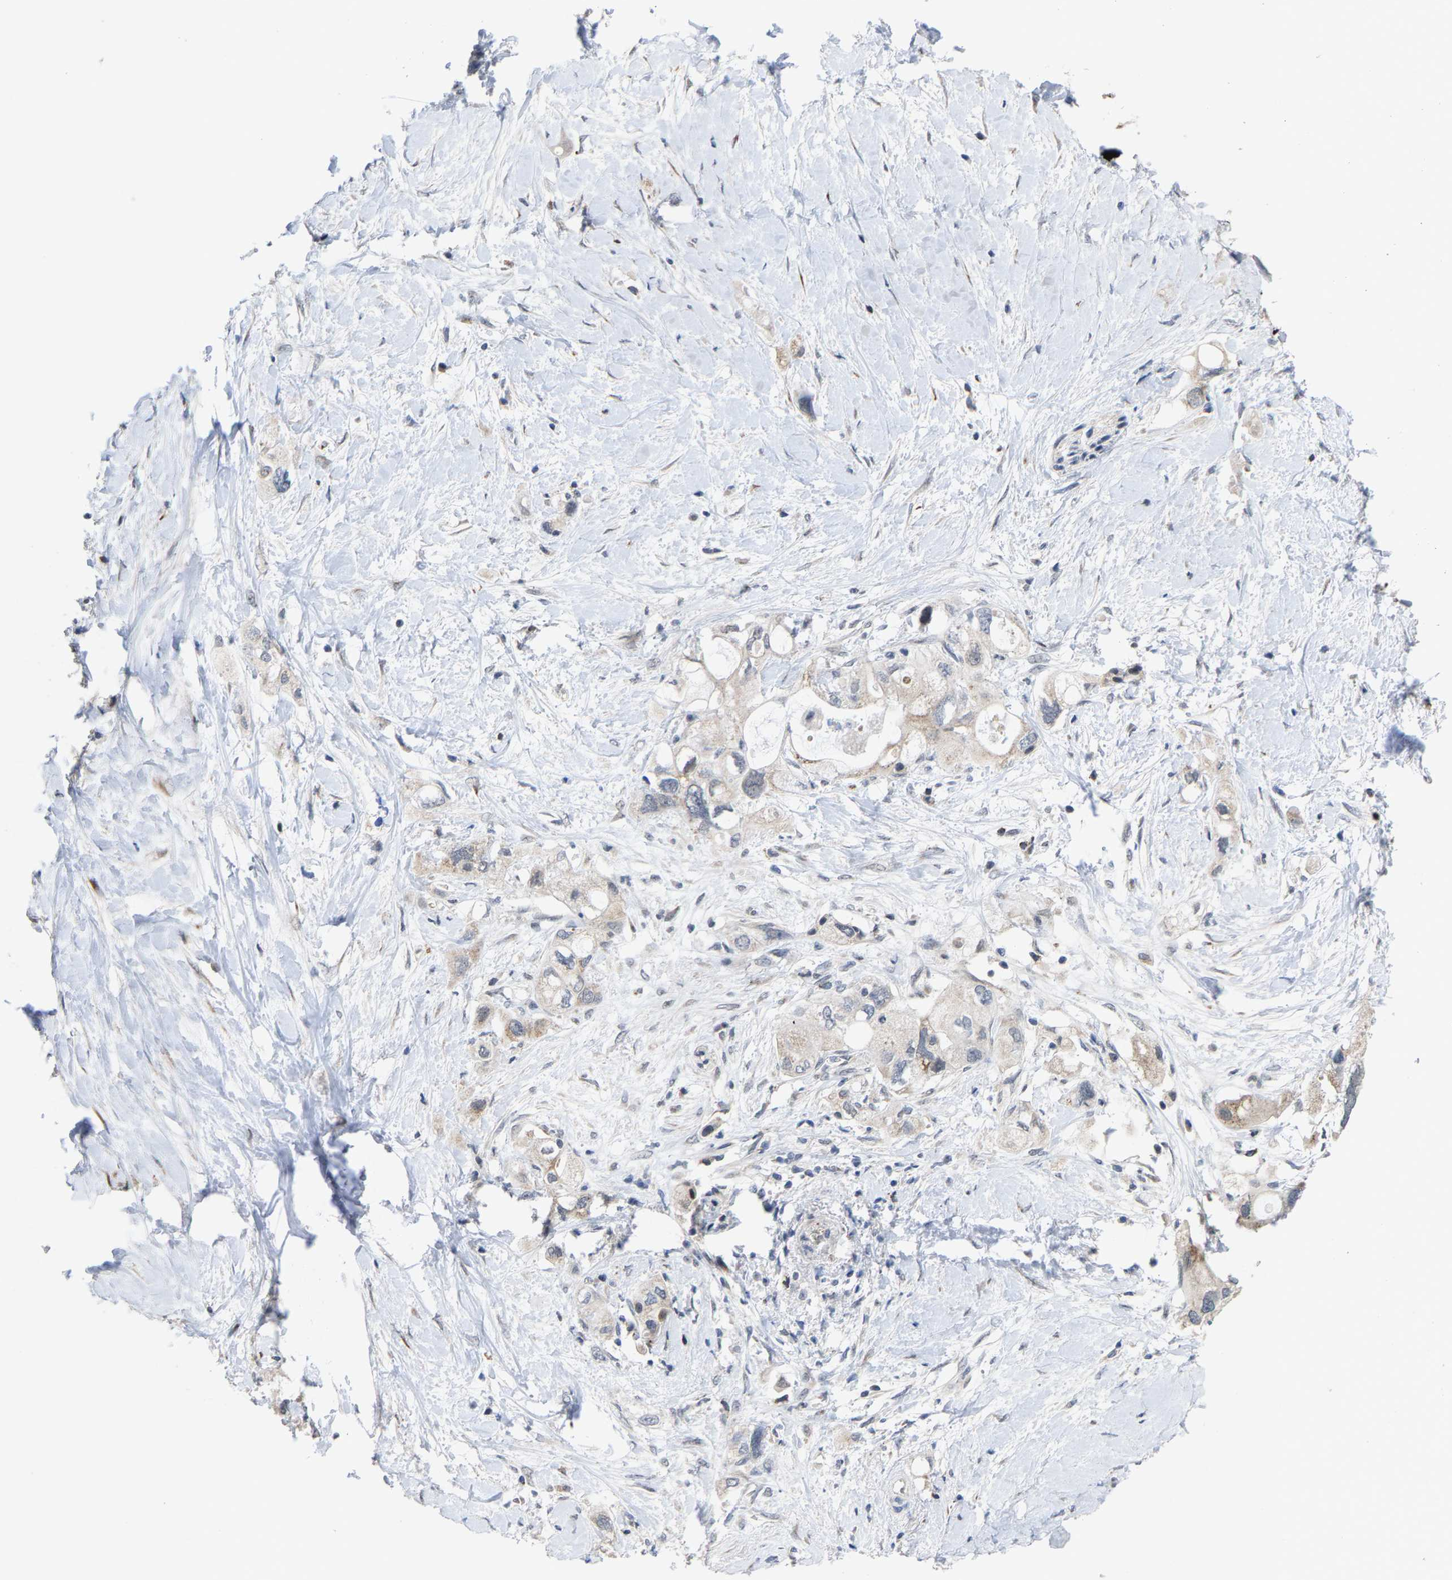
{"staining": {"intensity": "weak", "quantity": "<25%", "location": "cytoplasmic/membranous"}, "tissue": "pancreatic cancer", "cell_type": "Tumor cells", "image_type": "cancer", "snomed": [{"axis": "morphology", "description": "Adenocarcinoma, NOS"}, {"axis": "topography", "description": "Pancreas"}], "caption": "Image shows no protein expression in tumor cells of pancreatic adenocarcinoma tissue.", "gene": "TDRKH", "patient": {"sex": "female", "age": 56}}